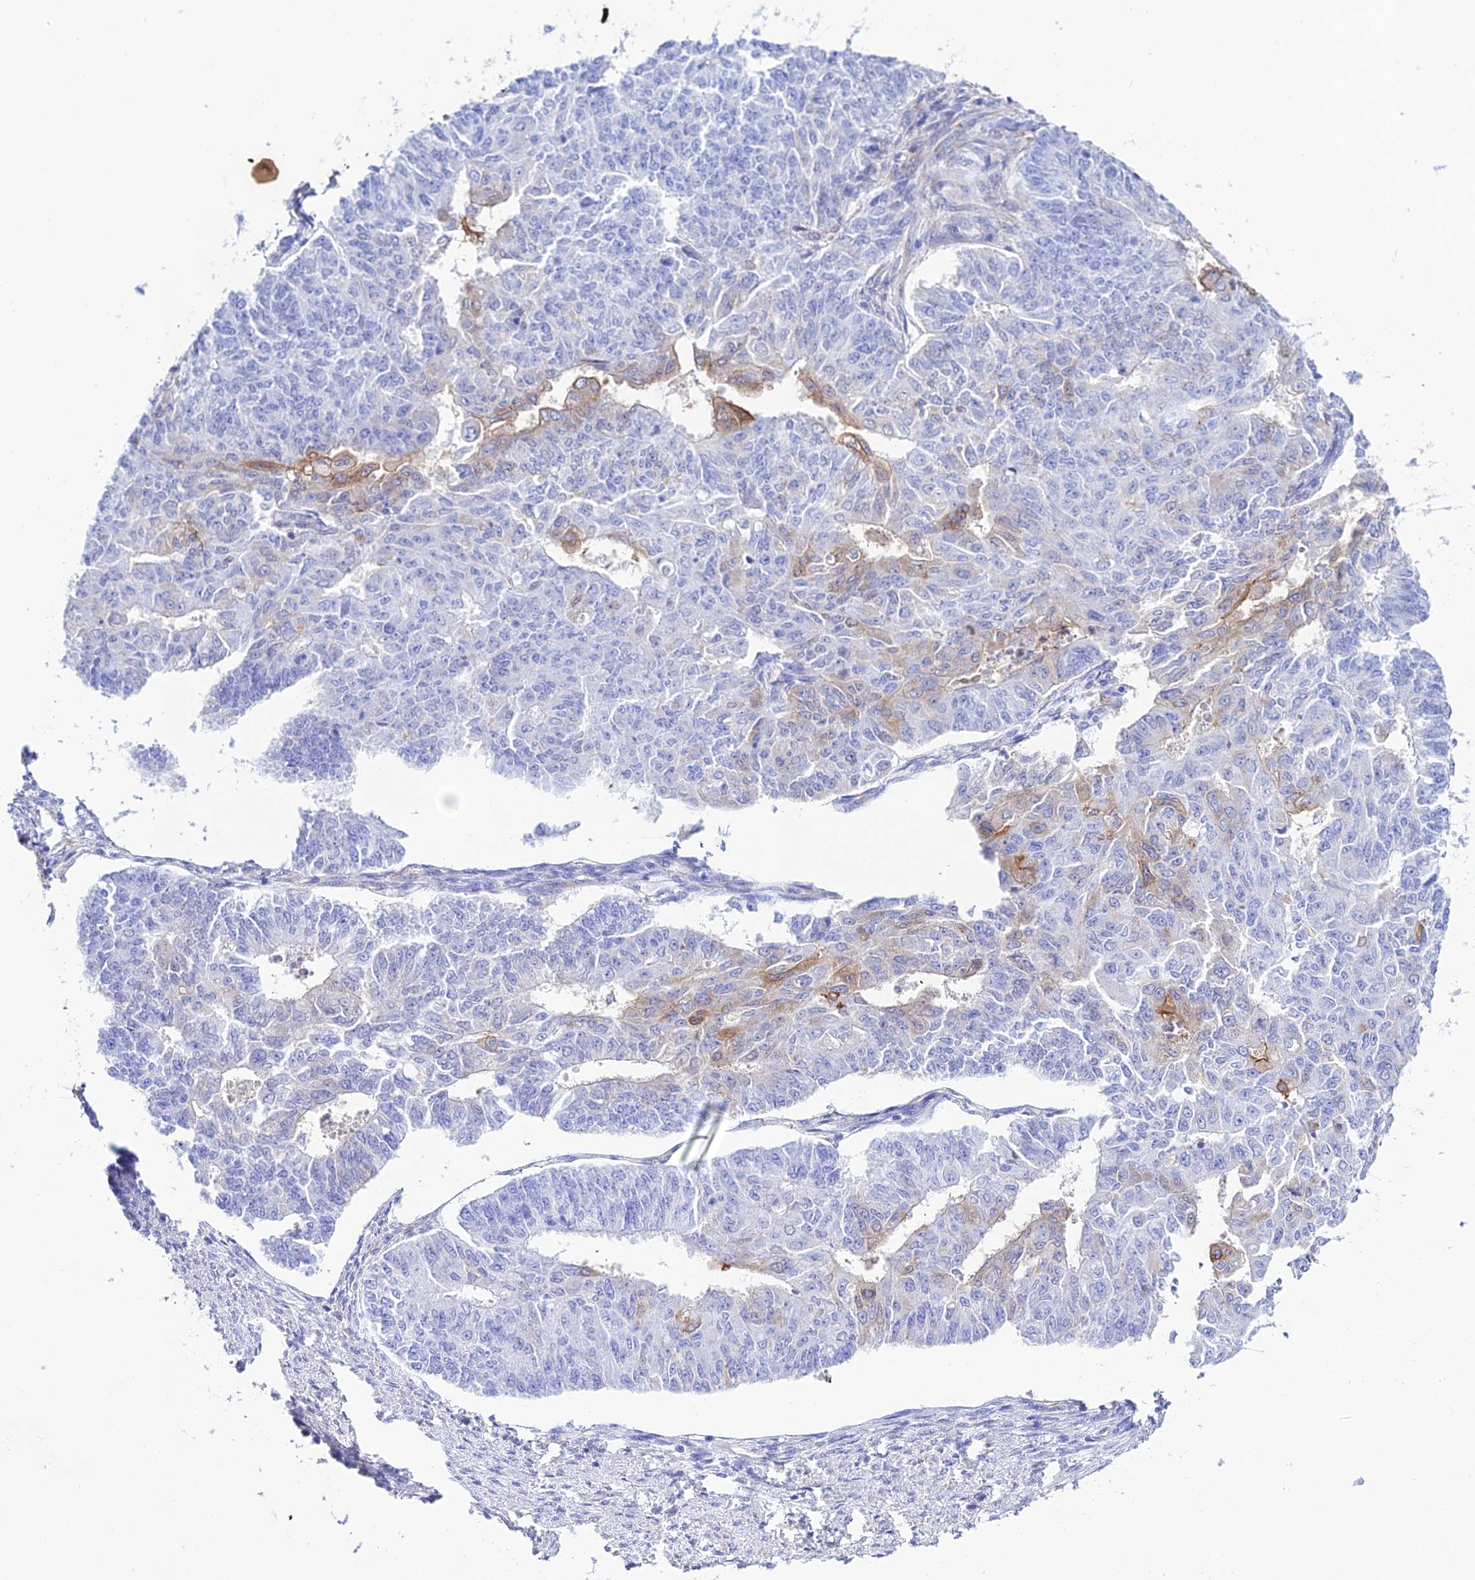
{"staining": {"intensity": "moderate", "quantity": "<25%", "location": "cytoplasmic/membranous"}, "tissue": "endometrial cancer", "cell_type": "Tumor cells", "image_type": "cancer", "snomed": [{"axis": "morphology", "description": "Adenocarcinoma, NOS"}, {"axis": "topography", "description": "Endometrium"}], "caption": "This micrograph reveals IHC staining of human adenocarcinoma (endometrial), with low moderate cytoplasmic/membranous expression in about <25% of tumor cells.", "gene": "S100A16", "patient": {"sex": "female", "age": 32}}